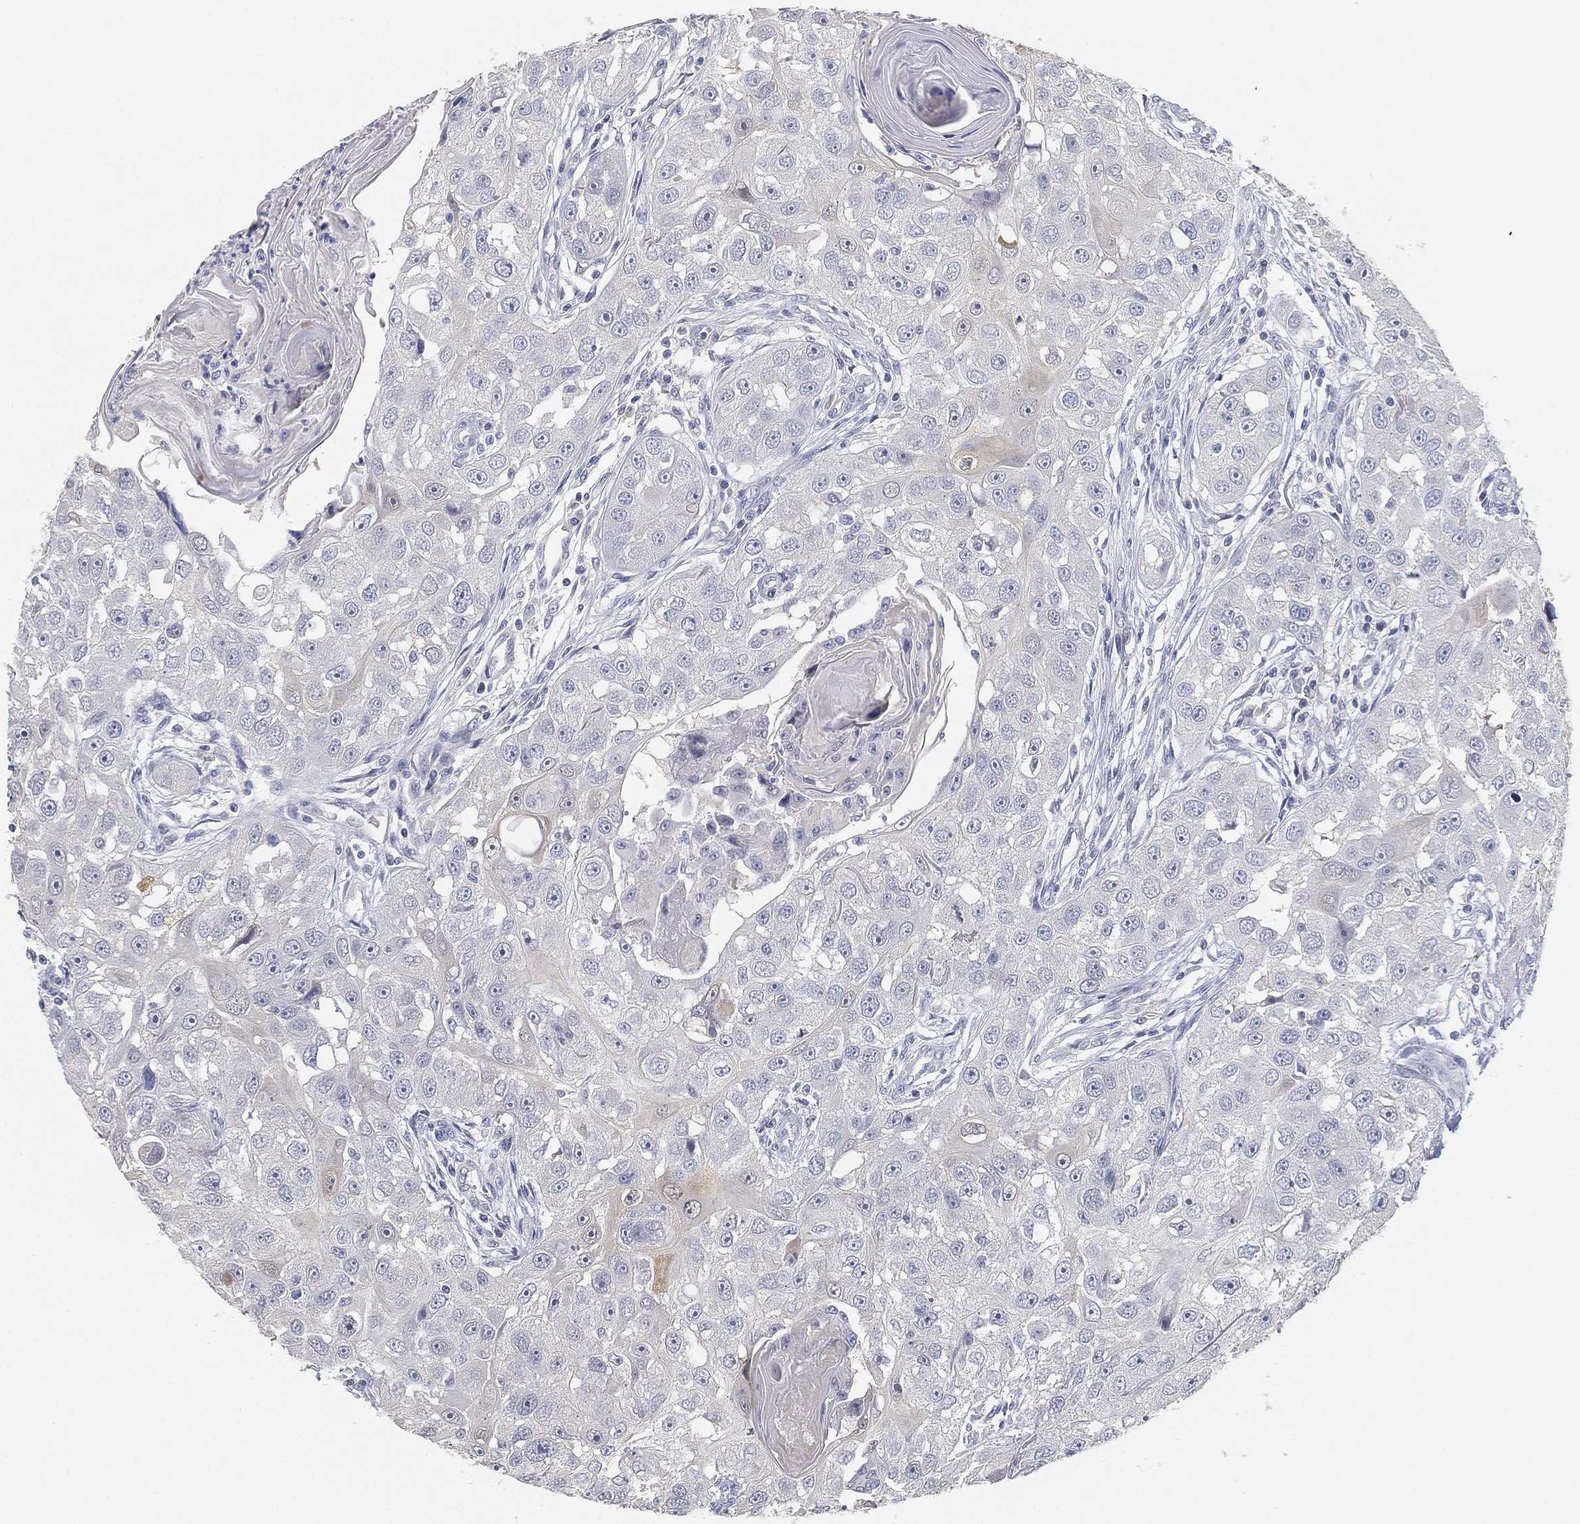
{"staining": {"intensity": "negative", "quantity": "none", "location": "none"}, "tissue": "head and neck cancer", "cell_type": "Tumor cells", "image_type": "cancer", "snomed": [{"axis": "morphology", "description": "Squamous cell carcinoma, NOS"}, {"axis": "topography", "description": "Head-Neck"}], "caption": "Tumor cells are negative for protein expression in human squamous cell carcinoma (head and neck).", "gene": "GPR61", "patient": {"sex": "male", "age": 51}}